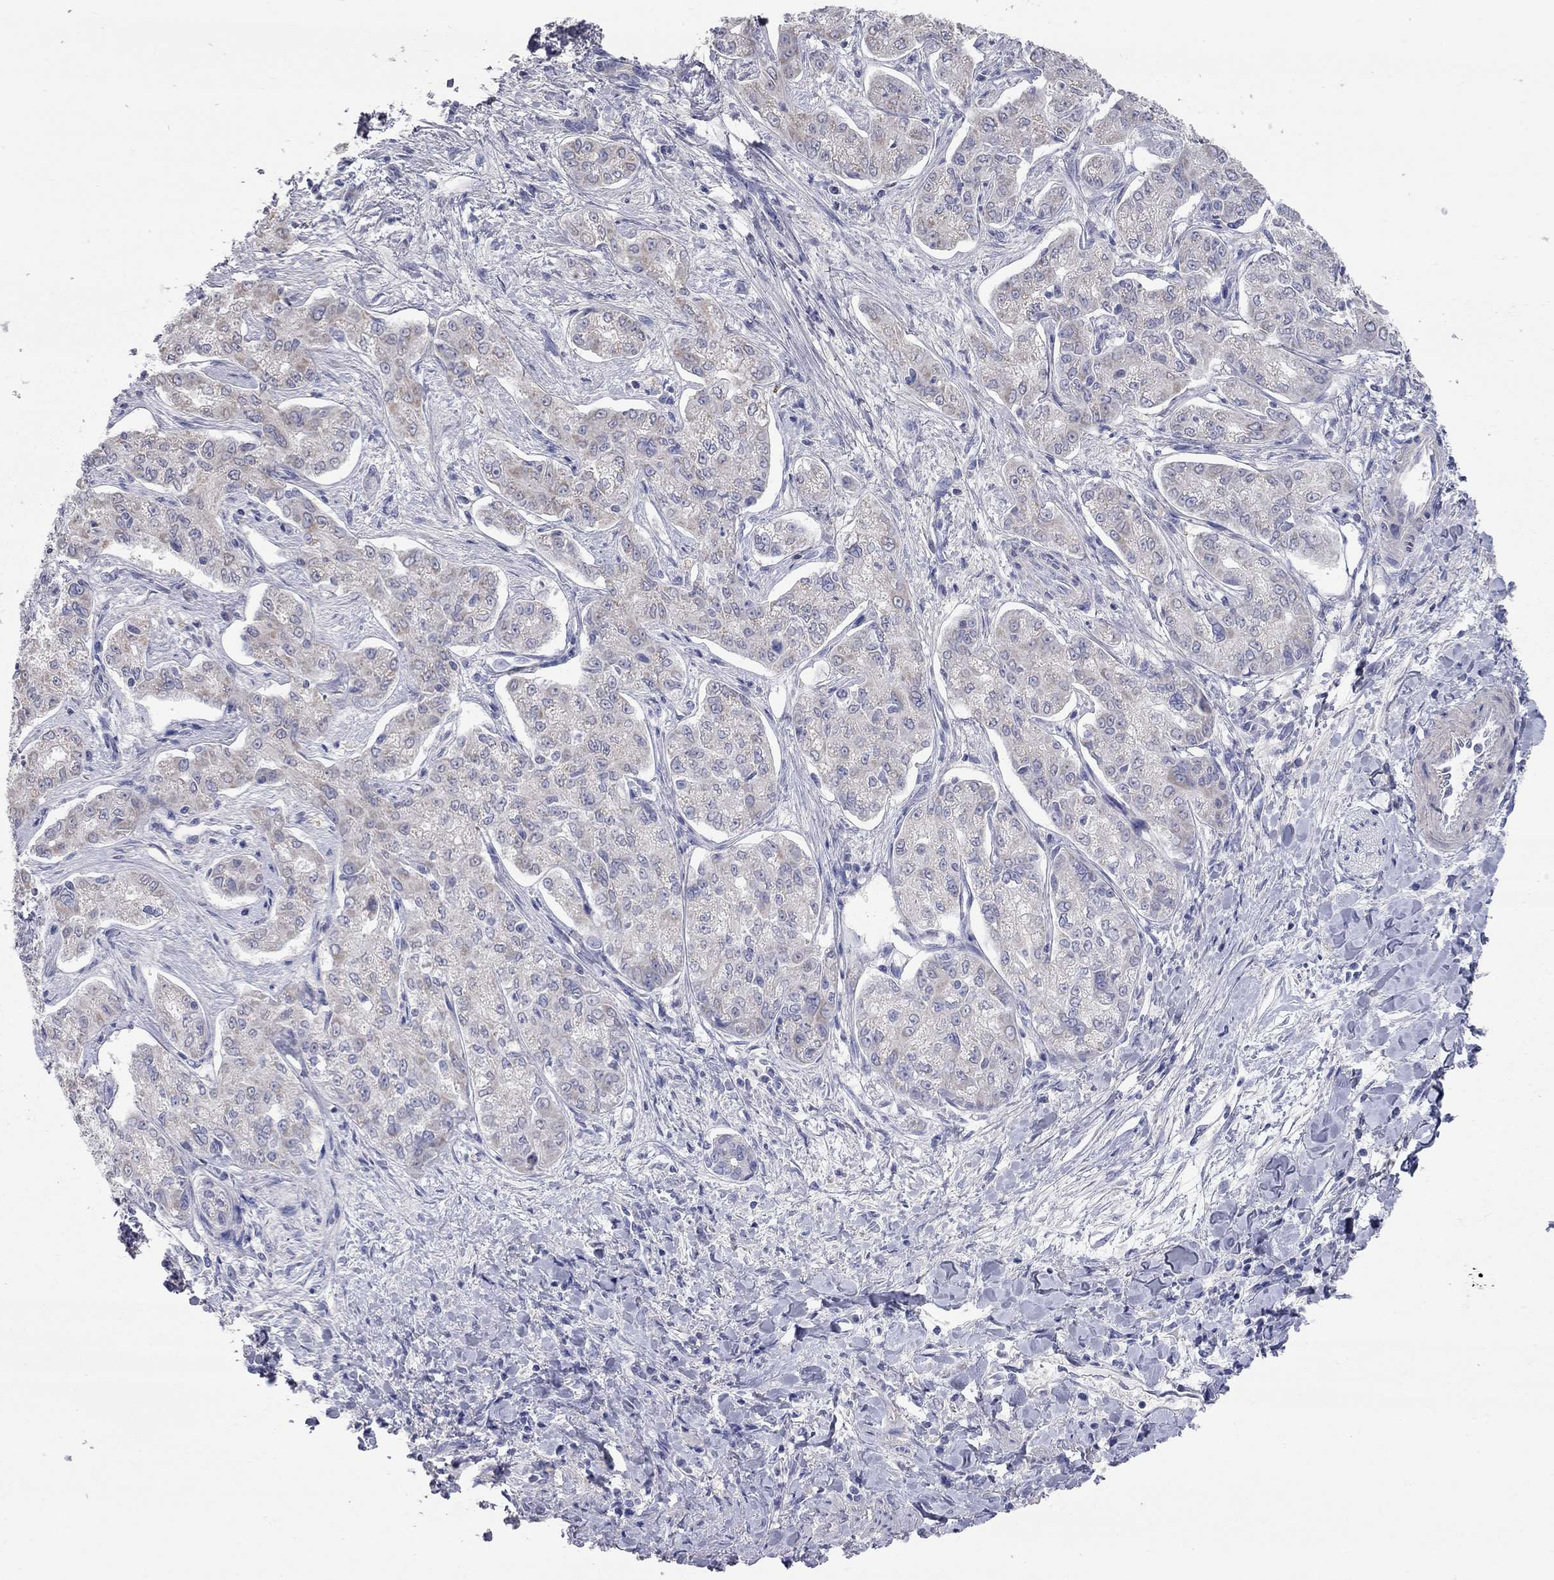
{"staining": {"intensity": "negative", "quantity": "none", "location": "none"}, "tissue": "liver cancer", "cell_type": "Tumor cells", "image_type": "cancer", "snomed": [{"axis": "morphology", "description": "Cholangiocarcinoma"}, {"axis": "topography", "description": "Liver"}], "caption": "Immunohistochemistry (IHC) of human liver cancer (cholangiocarcinoma) demonstrates no expression in tumor cells. Nuclei are stained in blue.", "gene": "CFAP161", "patient": {"sex": "female", "age": 47}}